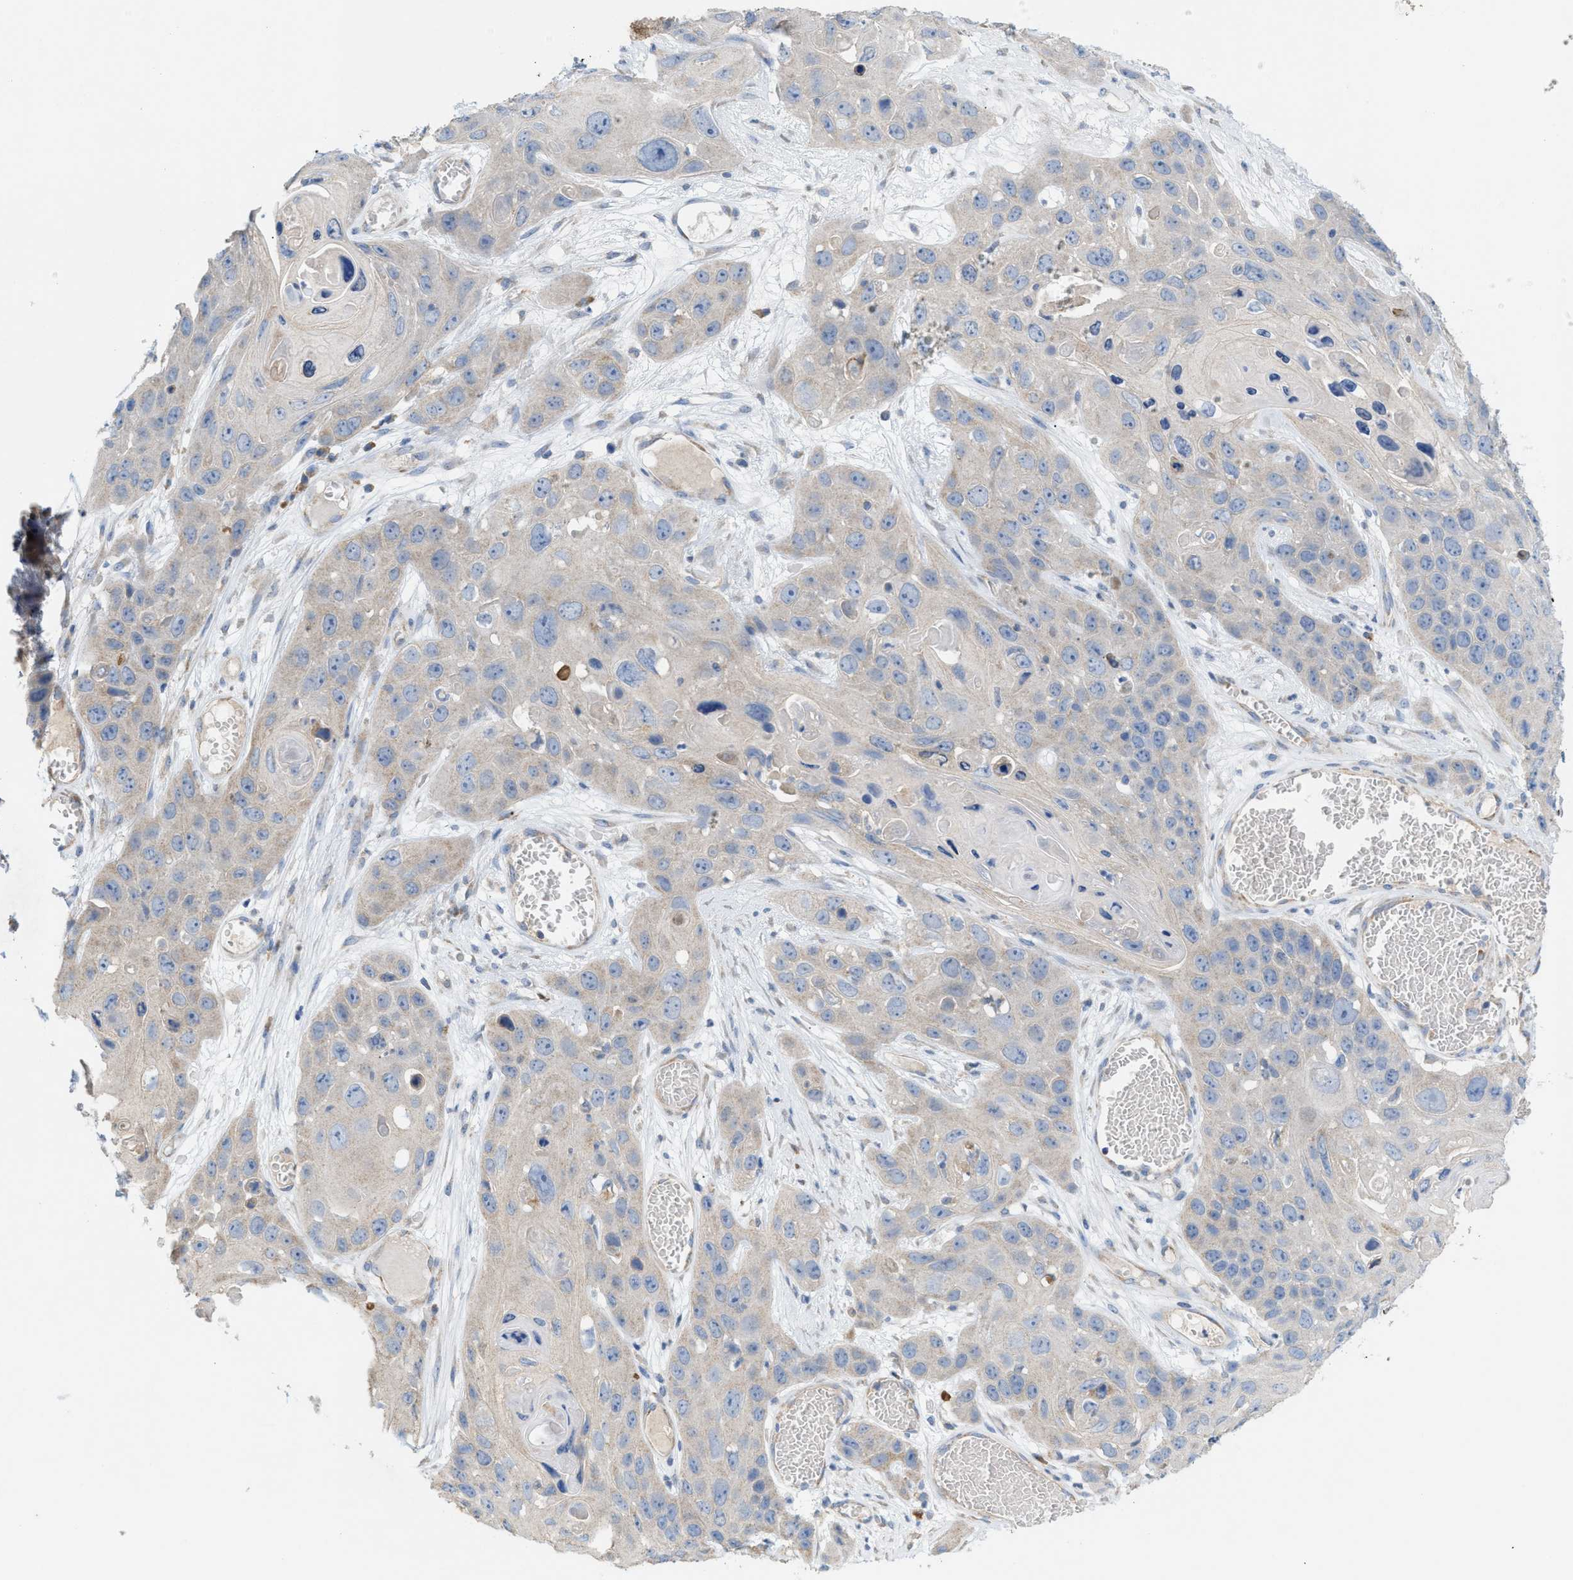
{"staining": {"intensity": "negative", "quantity": "none", "location": "none"}, "tissue": "skin cancer", "cell_type": "Tumor cells", "image_type": "cancer", "snomed": [{"axis": "morphology", "description": "Squamous cell carcinoma, NOS"}, {"axis": "topography", "description": "Skin"}], "caption": "Human squamous cell carcinoma (skin) stained for a protein using immunohistochemistry (IHC) shows no expression in tumor cells.", "gene": "DYNC2I1", "patient": {"sex": "male", "age": 55}}